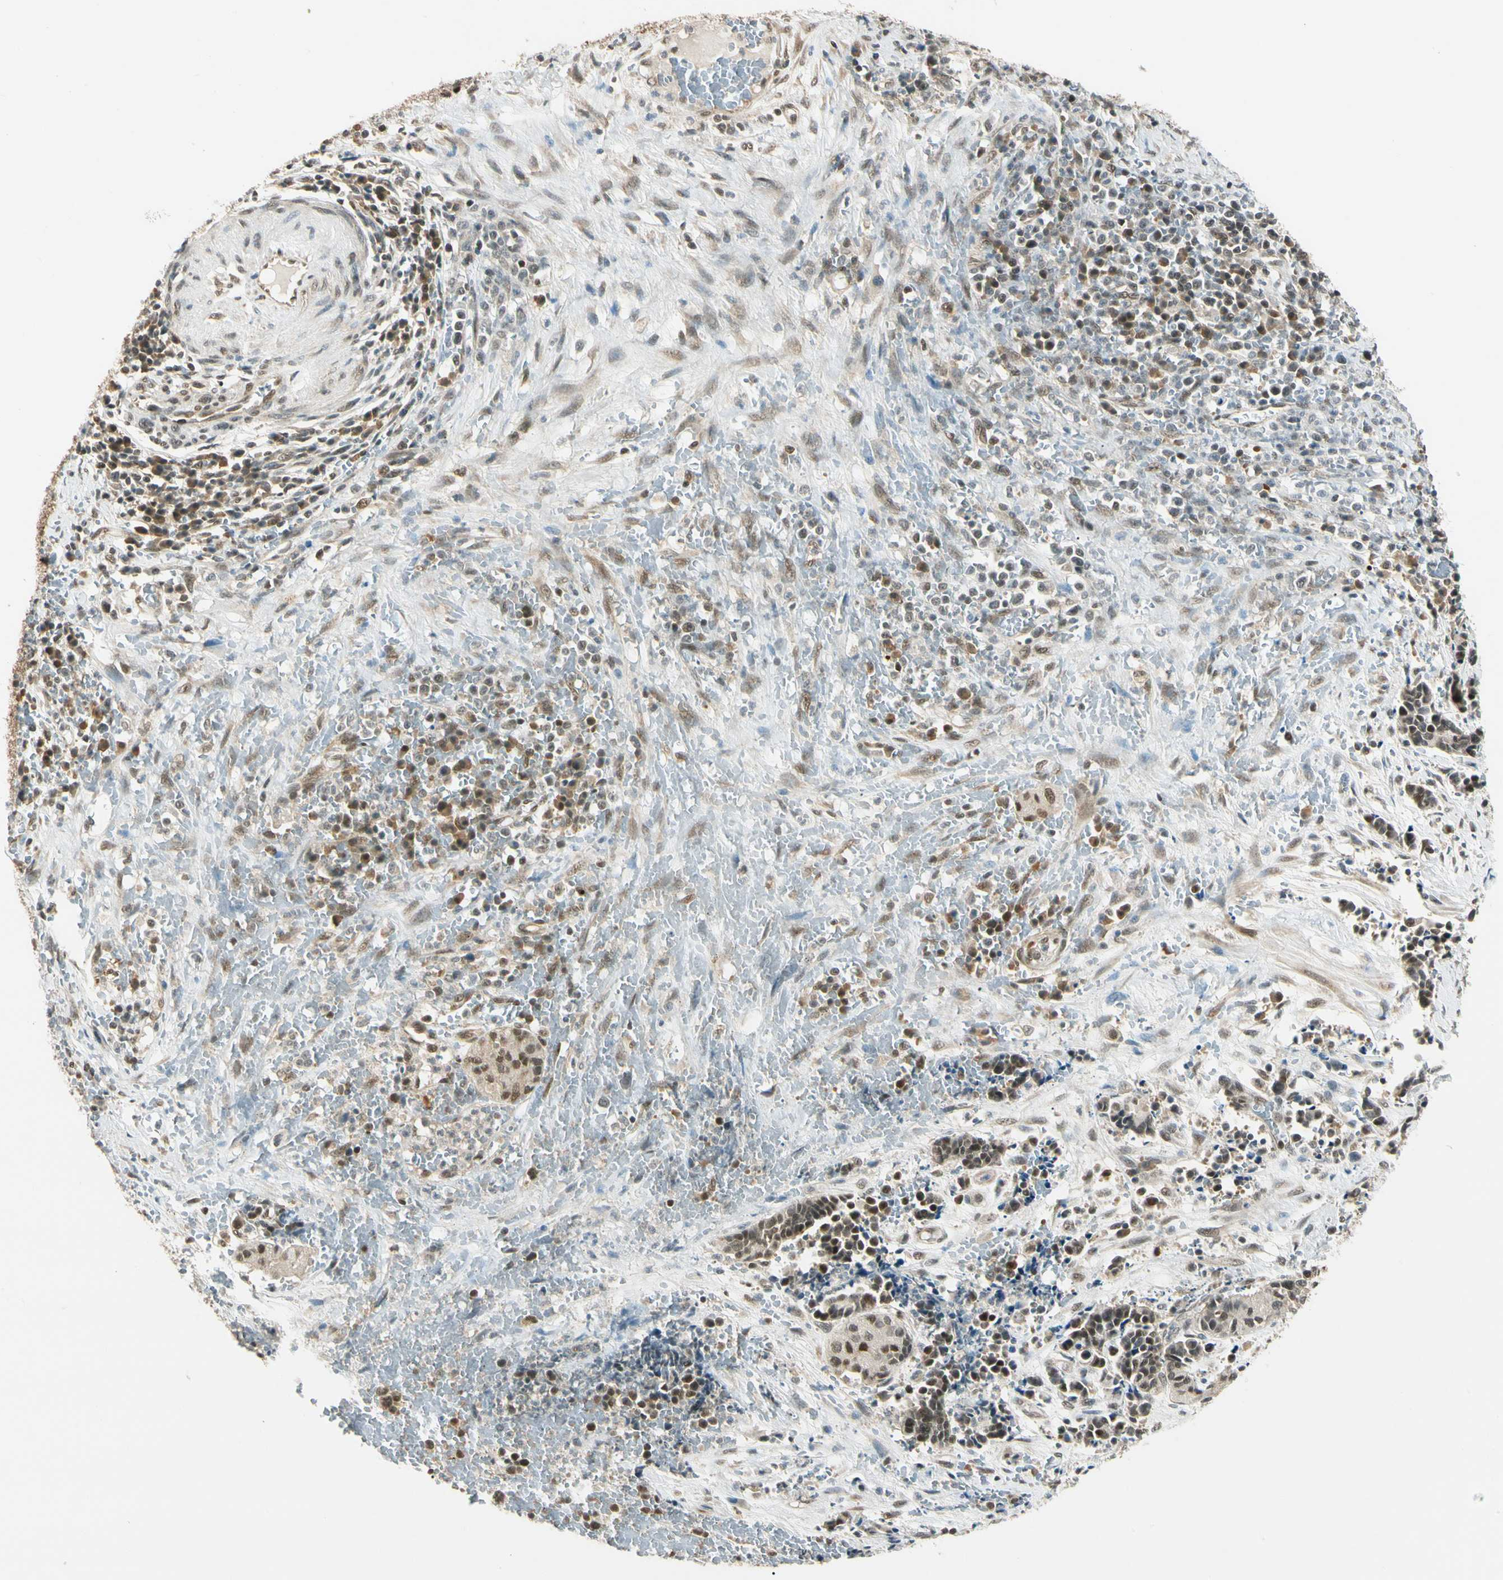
{"staining": {"intensity": "moderate", "quantity": ">75%", "location": "cytoplasmic/membranous,nuclear"}, "tissue": "cervical cancer", "cell_type": "Tumor cells", "image_type": "cancer", "snomed": [{"axis": "morphology", "description": "Squamous cell carcinoma, NOS"}, {"axis": "topography", "description": "Cervix"}], "caption": "Cervical cancer (squamous cell carcinoma) stained with a brown dye exhibits moderate cytoplasmic/membranous and nuclear positive staining in about >75% of tumor cells.", "gene": "ZSCAN12", "patient": {"sex": "female", "age": 35}}